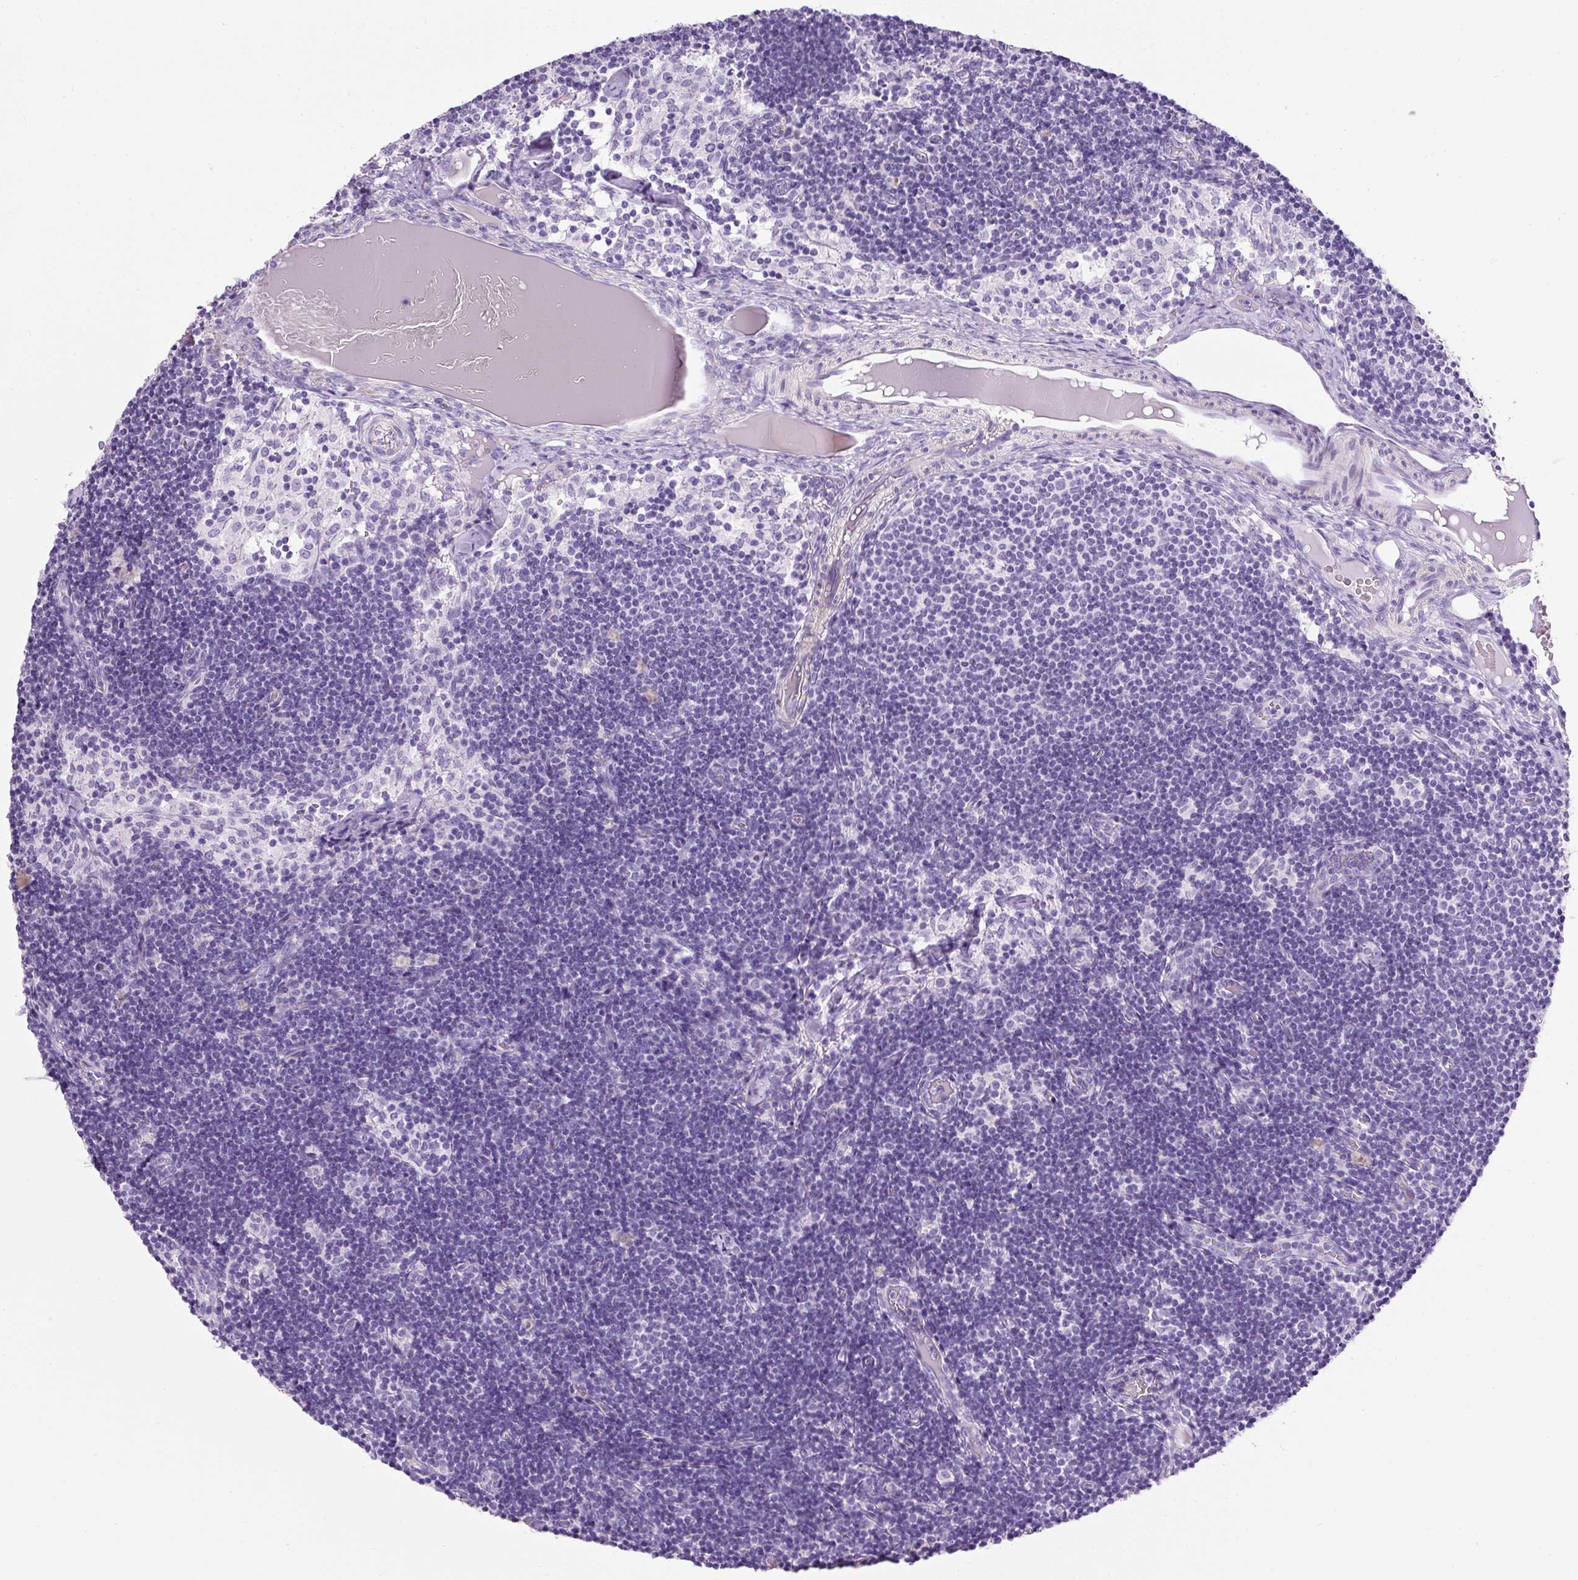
{"staining": {"intensity": "negative", "quantity": "none", "location": "none"}, "tissue": "lymph node", "cell_type": "Germinal center cells", "image_type": "normal", "snomed": [{"axis": "morphology", "description": "Normal tissue, NOS"}, {"axis": "topography", "description": "Lymph node"}], "caption": "Lymph node was stained to show a protein in brown. There is no significant staining in germinal center cells. (Immunohistochemistry, brightfield microscopy, high magnification).", "gene": "C2CD4C", "patient": {"sex": "female", "age": 31}}